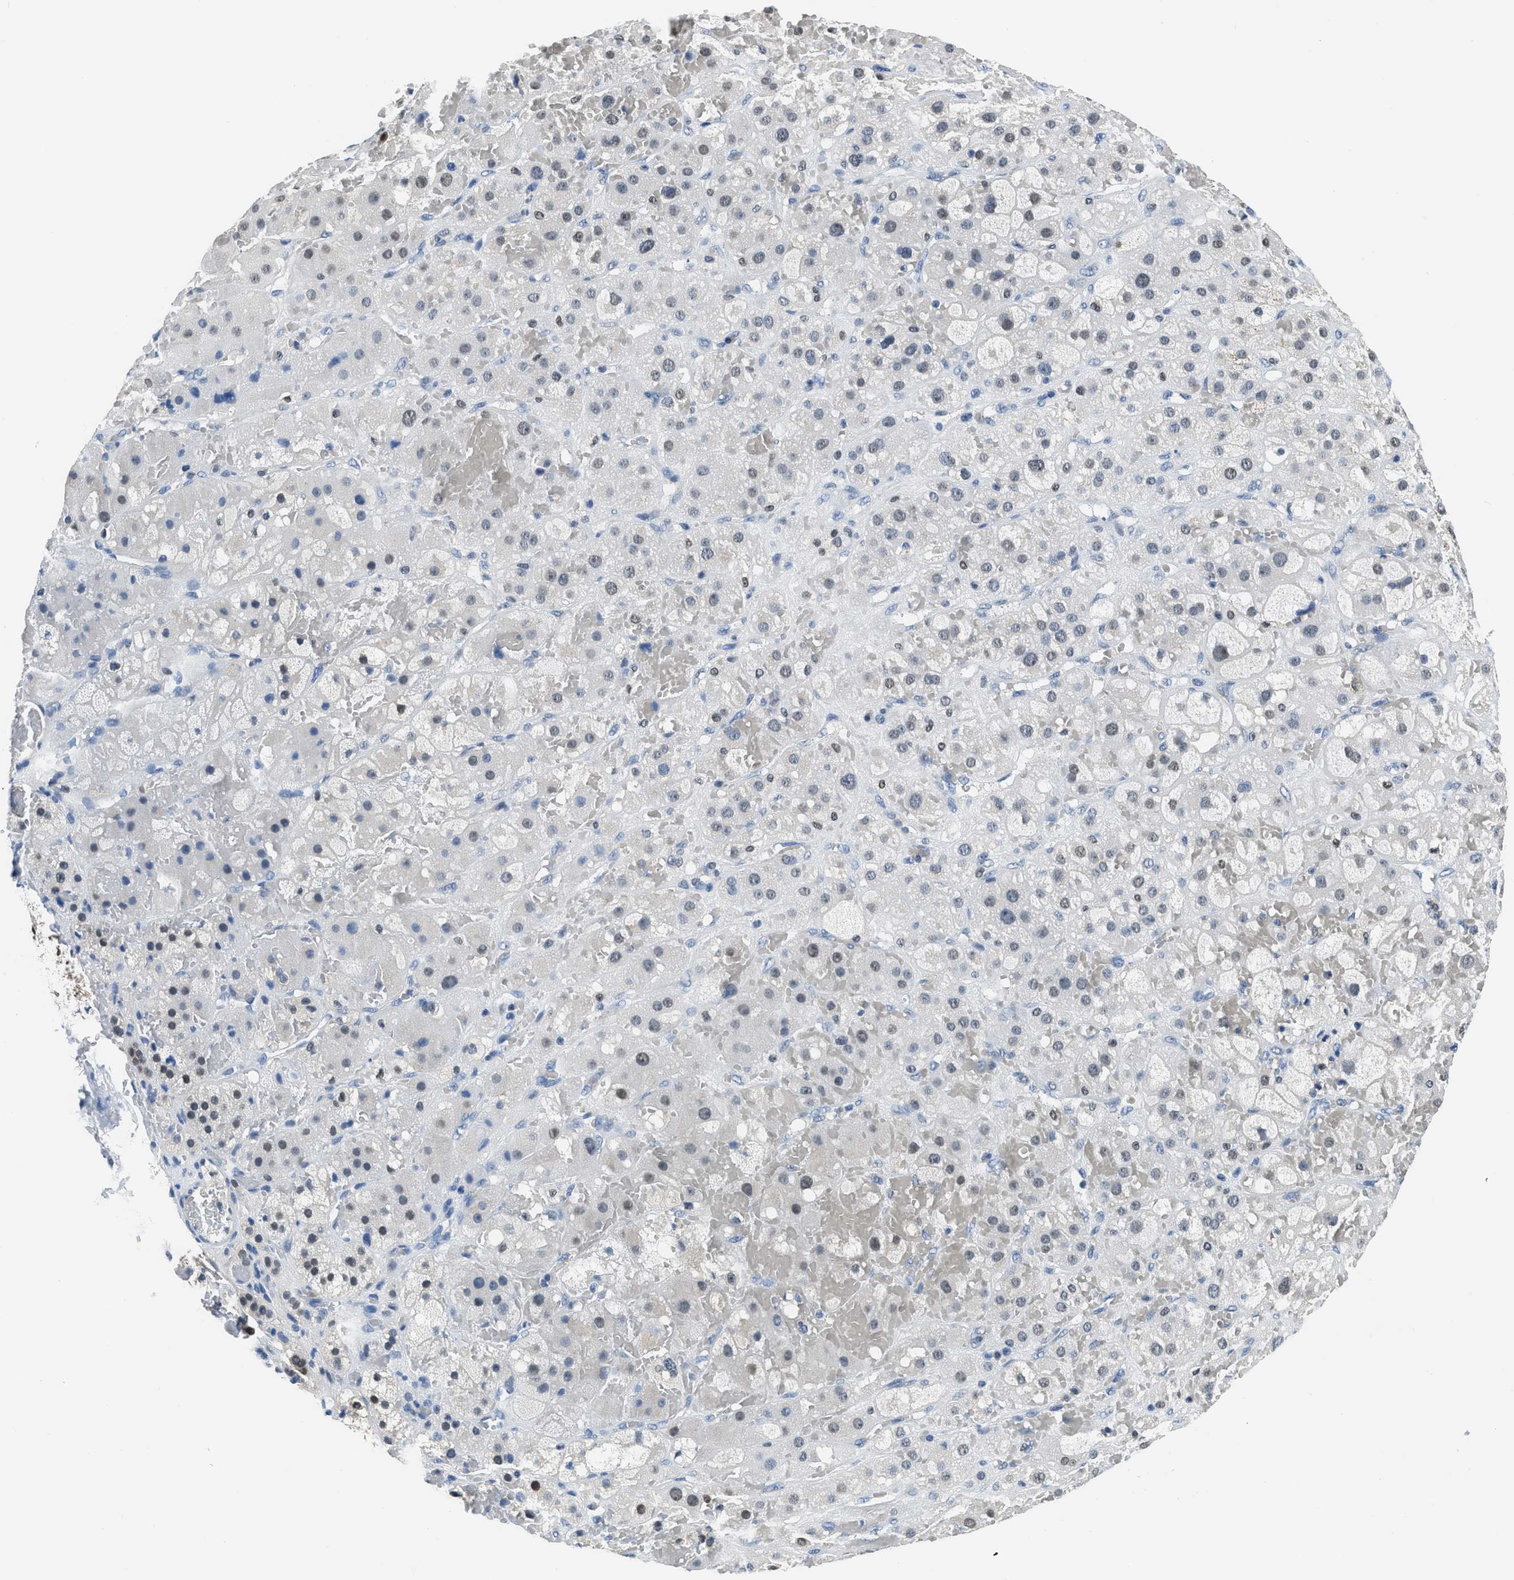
{"staining": {"intensity": "strong", "quantity": "25%-75%", "location": "nuclear"}, "tissue": "adrenal gland", "cell_type": "Glandular cells", "image_type": "normal", "snomed": [{"axis": "morphology", "description": "Normal tissue, NOS"}, {"axis": "topography", "description": "Adrenal gland"}], "caption": "Protein analysis of unremarkable adrenal gland reveals strong nuclear staining in approximately 25%-75% of glandular cells. The staining is performed using DAB (3,3'-diaminobenzidine) brown chromogen to label protein expression. The nuclei are counter-stained blue using hematoxylin.", "gene": "ALX1", "patient": {"sex": "female", "age": 47}}